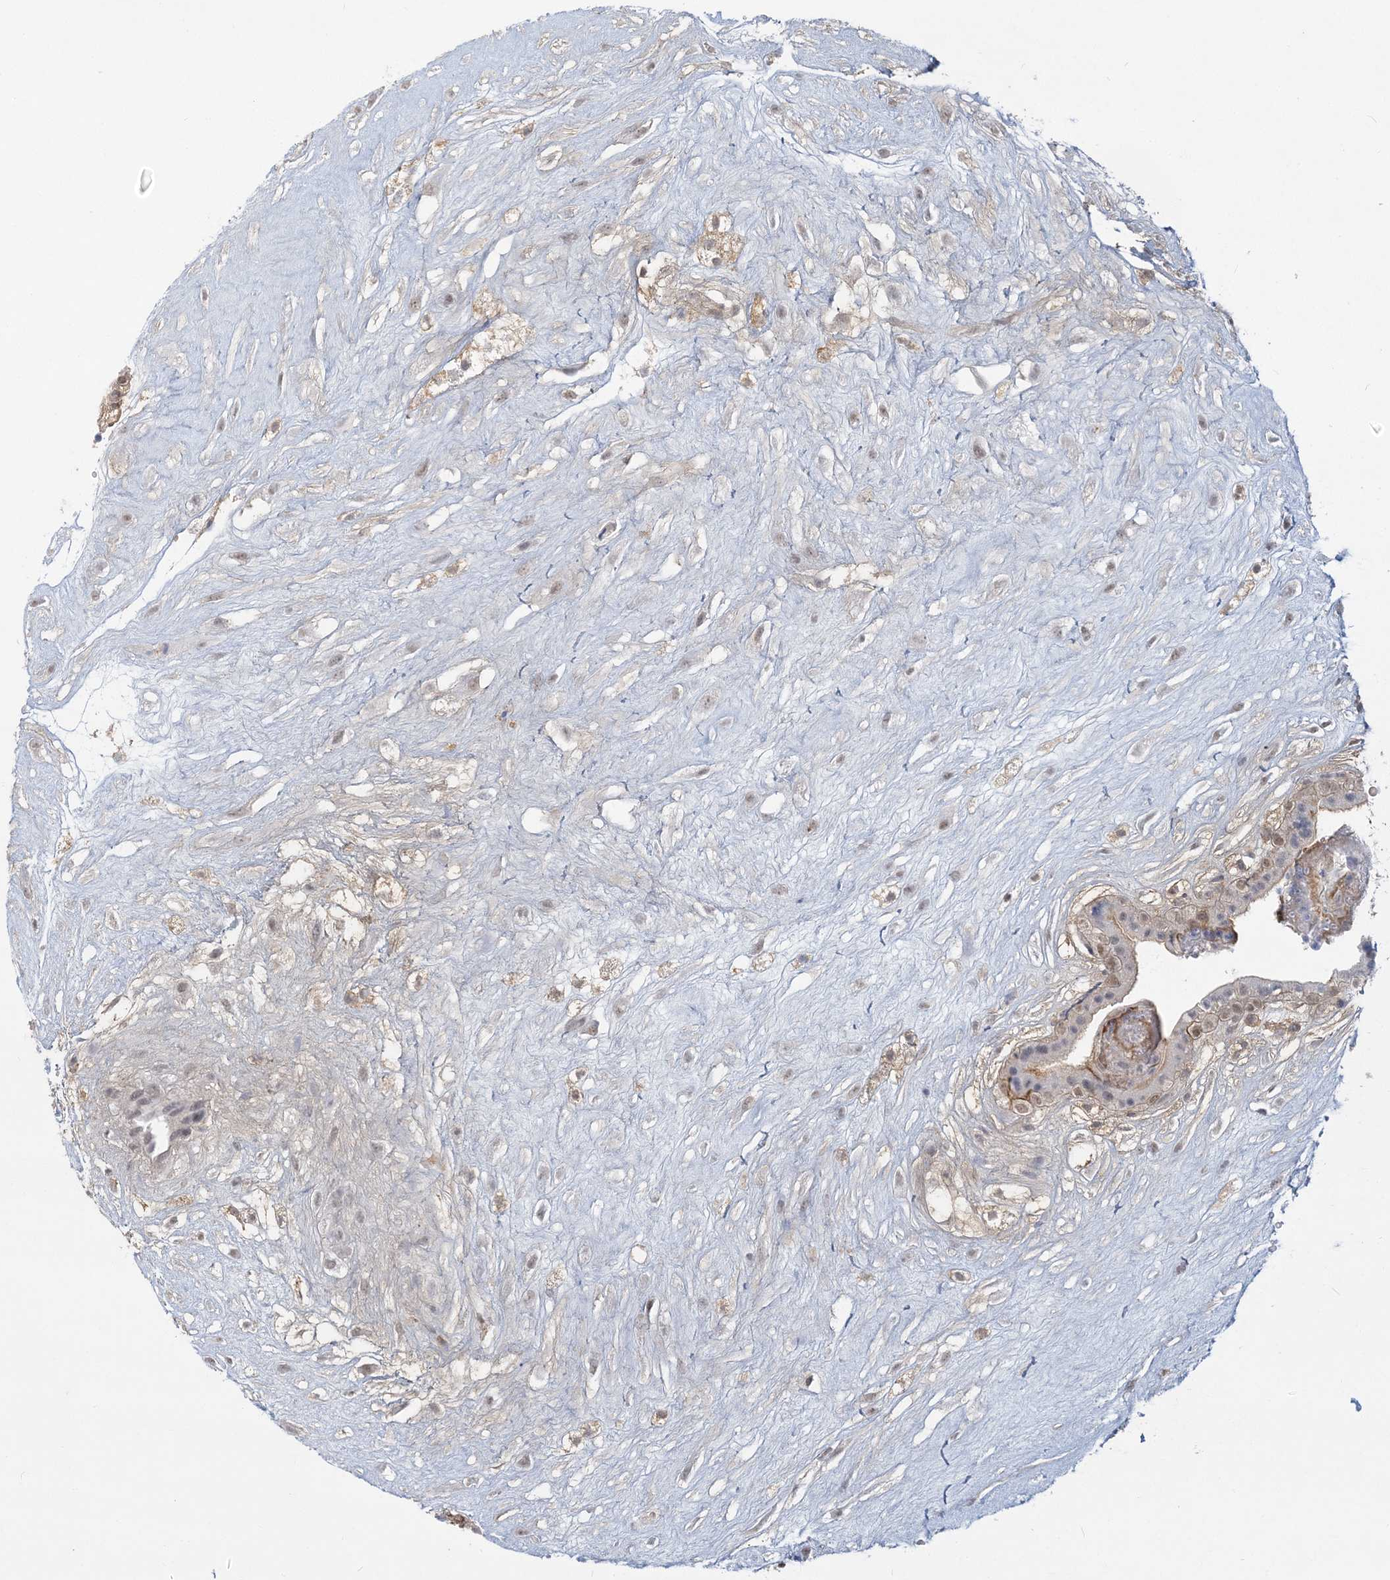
{"staining": {"intensity": "weak", "quantity": ">75%", "location": "nuclear"}, "tissue": "placenta", "cell_type": "Decidual cells", "image_type": "normal", "snomed": [{"axis": "morphology", "description": "Normal tissue, NOS"}, {"axis": "topography", "description": "Placenta"}], "caption": "Placenta stained for a protein (brown) reveals weak nuclear positive expression in about >75% of decidual cells.", "gene": "ANKS1A", "patient": {"sex": "female", "age": 18}}